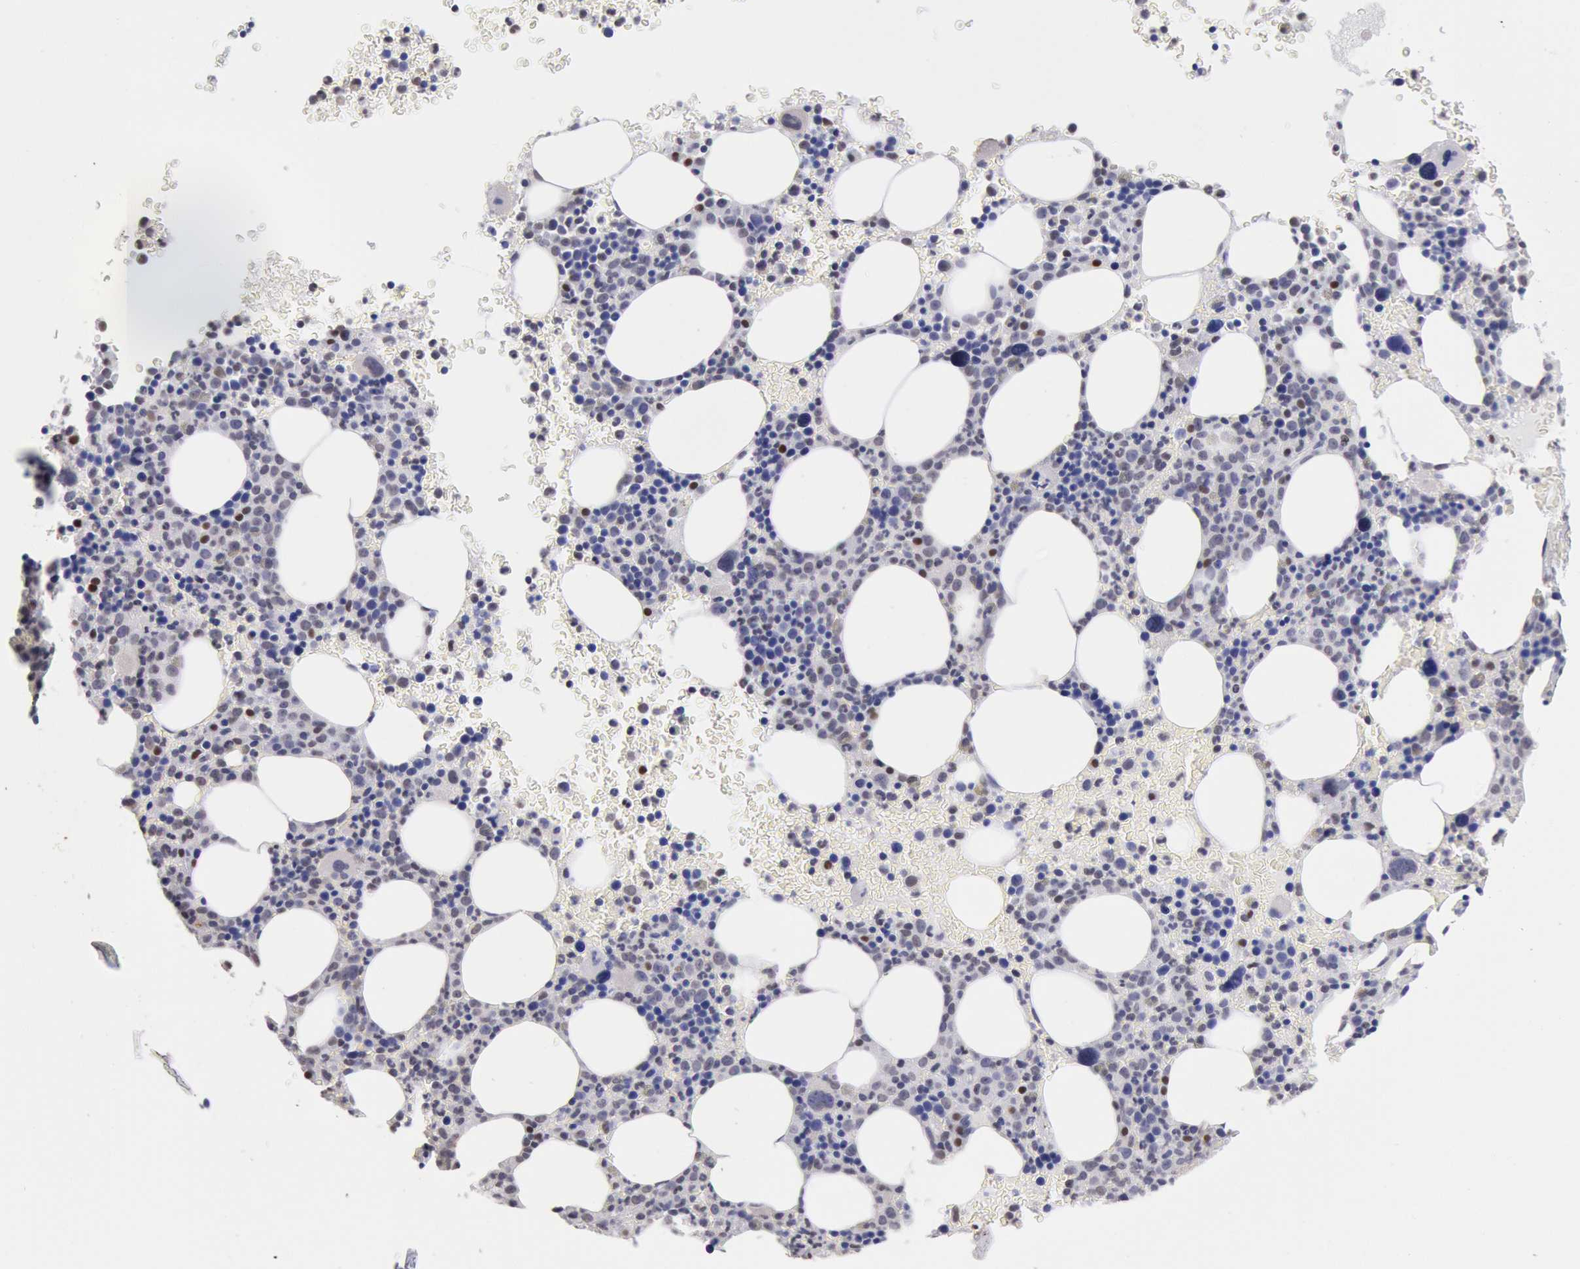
{"staining": {"intensity": "weak", "quantity": "<25%", "location": "nuclear"}, "tissue": "bone marrow", "cell_type": "Hematopoietic cells", "image_type": "normal", "snomed": [{"axis": "morphology", "description": "Normal tissue, NOS"}, {"axis": "topography", "description": "Bone marrow"}], "caption": "Immunohistochemical staining of unremarkable bone marrow shows no significant expression in hematopoietic cells. (IHC, brightfield microscopy, high magnification).", "gene": "MYH6", "patient": {"sex": "male", "age": 69}}